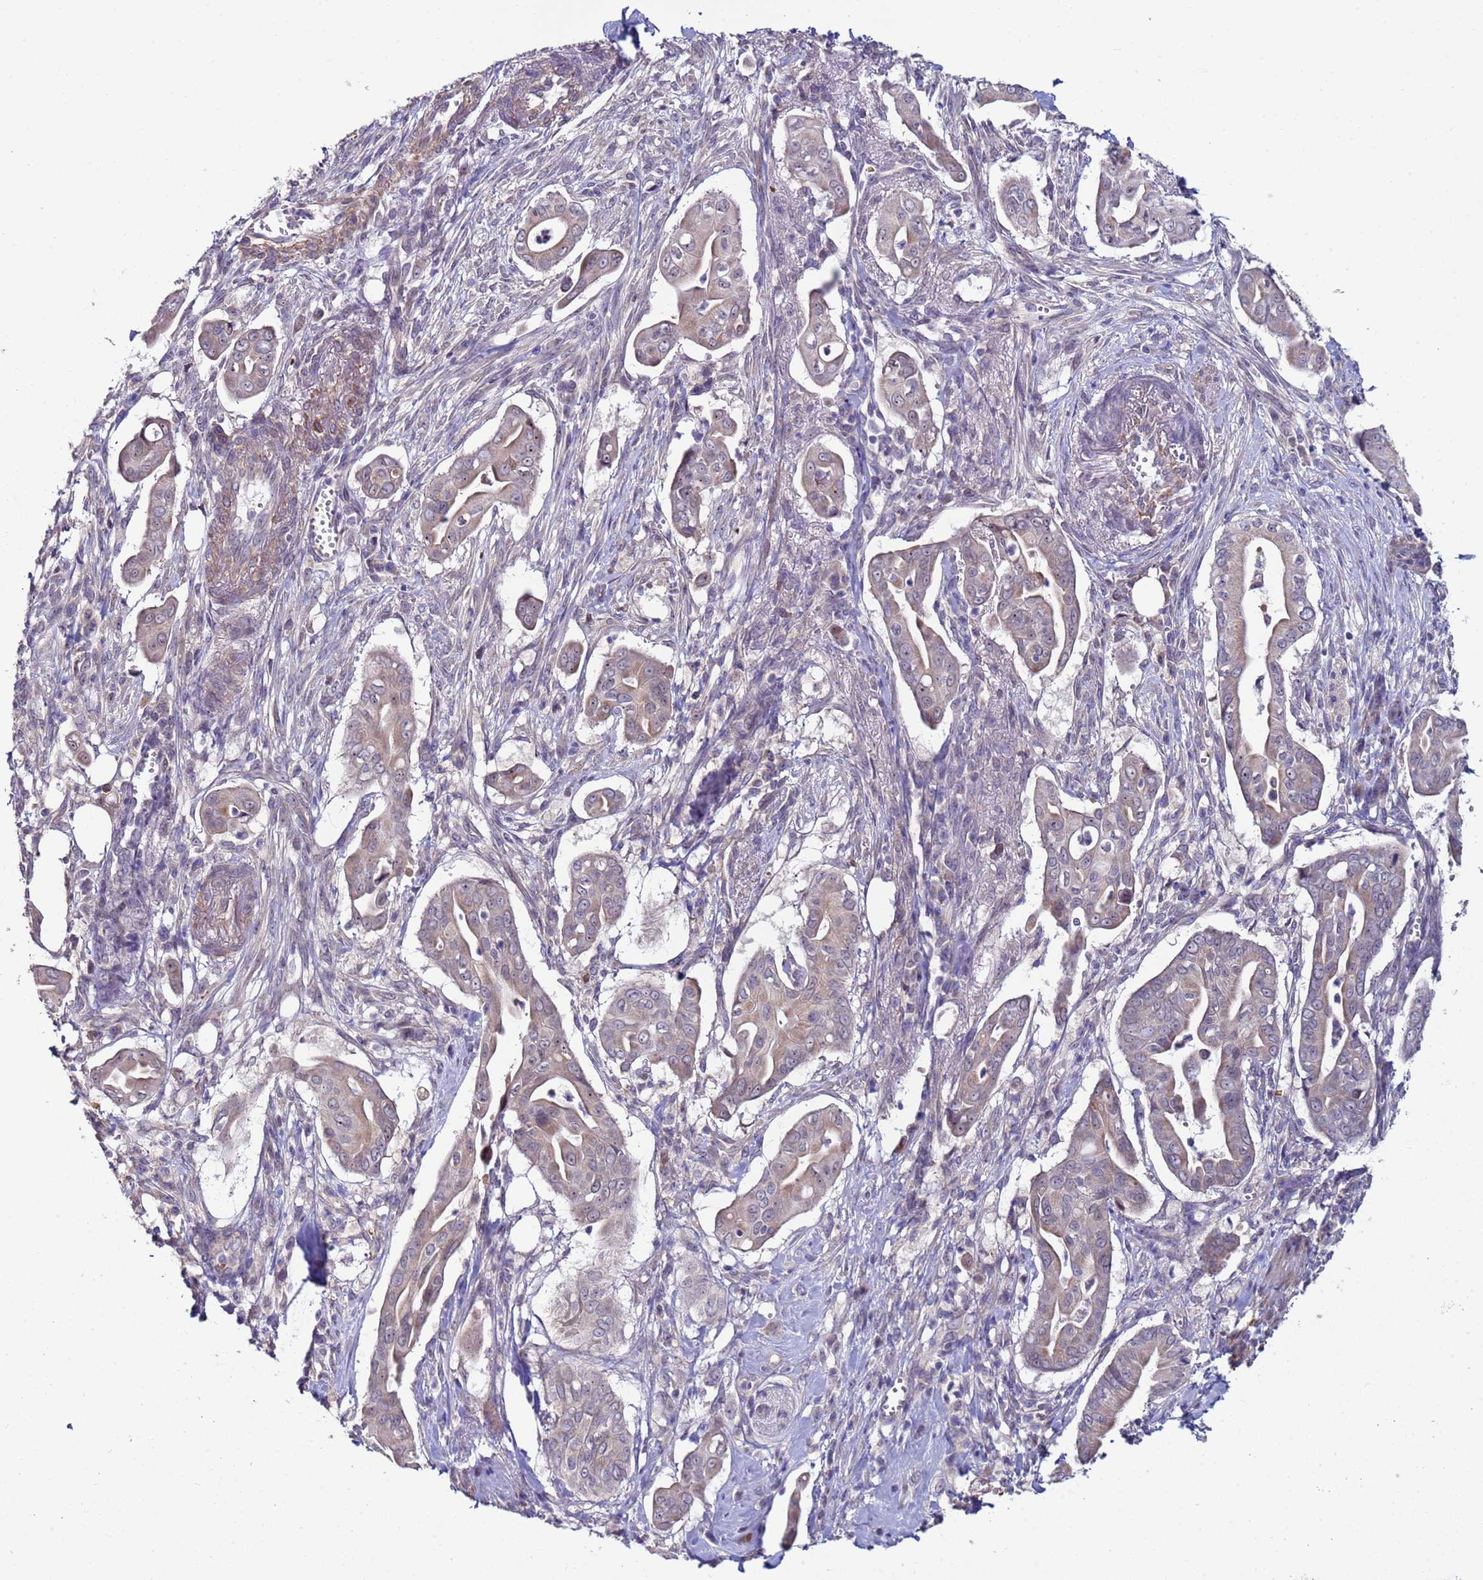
{"staining": {"intensity": "weak", "quantity": "25%-75%", "location": "cytoplasmic/membranous"}, "tissue": "pancreatic cancer", "cell_type": "Tumor cells", "image_type": "cancer", "snomed": [{"axis": "morphology", "description": "Adenocarcinoma, NOS"}, {"axis": "topography", "description": "Pancreas"}], "caption": "A micrograph of human pancreatic adenocarcinoma stained for a protein exhibits weak cytoplasmic/membranous brown staining in tumor cells. Nuclei are stained in blue.", "gene": "CLHC1", "patient": {"sex": "male", "age": 71}}